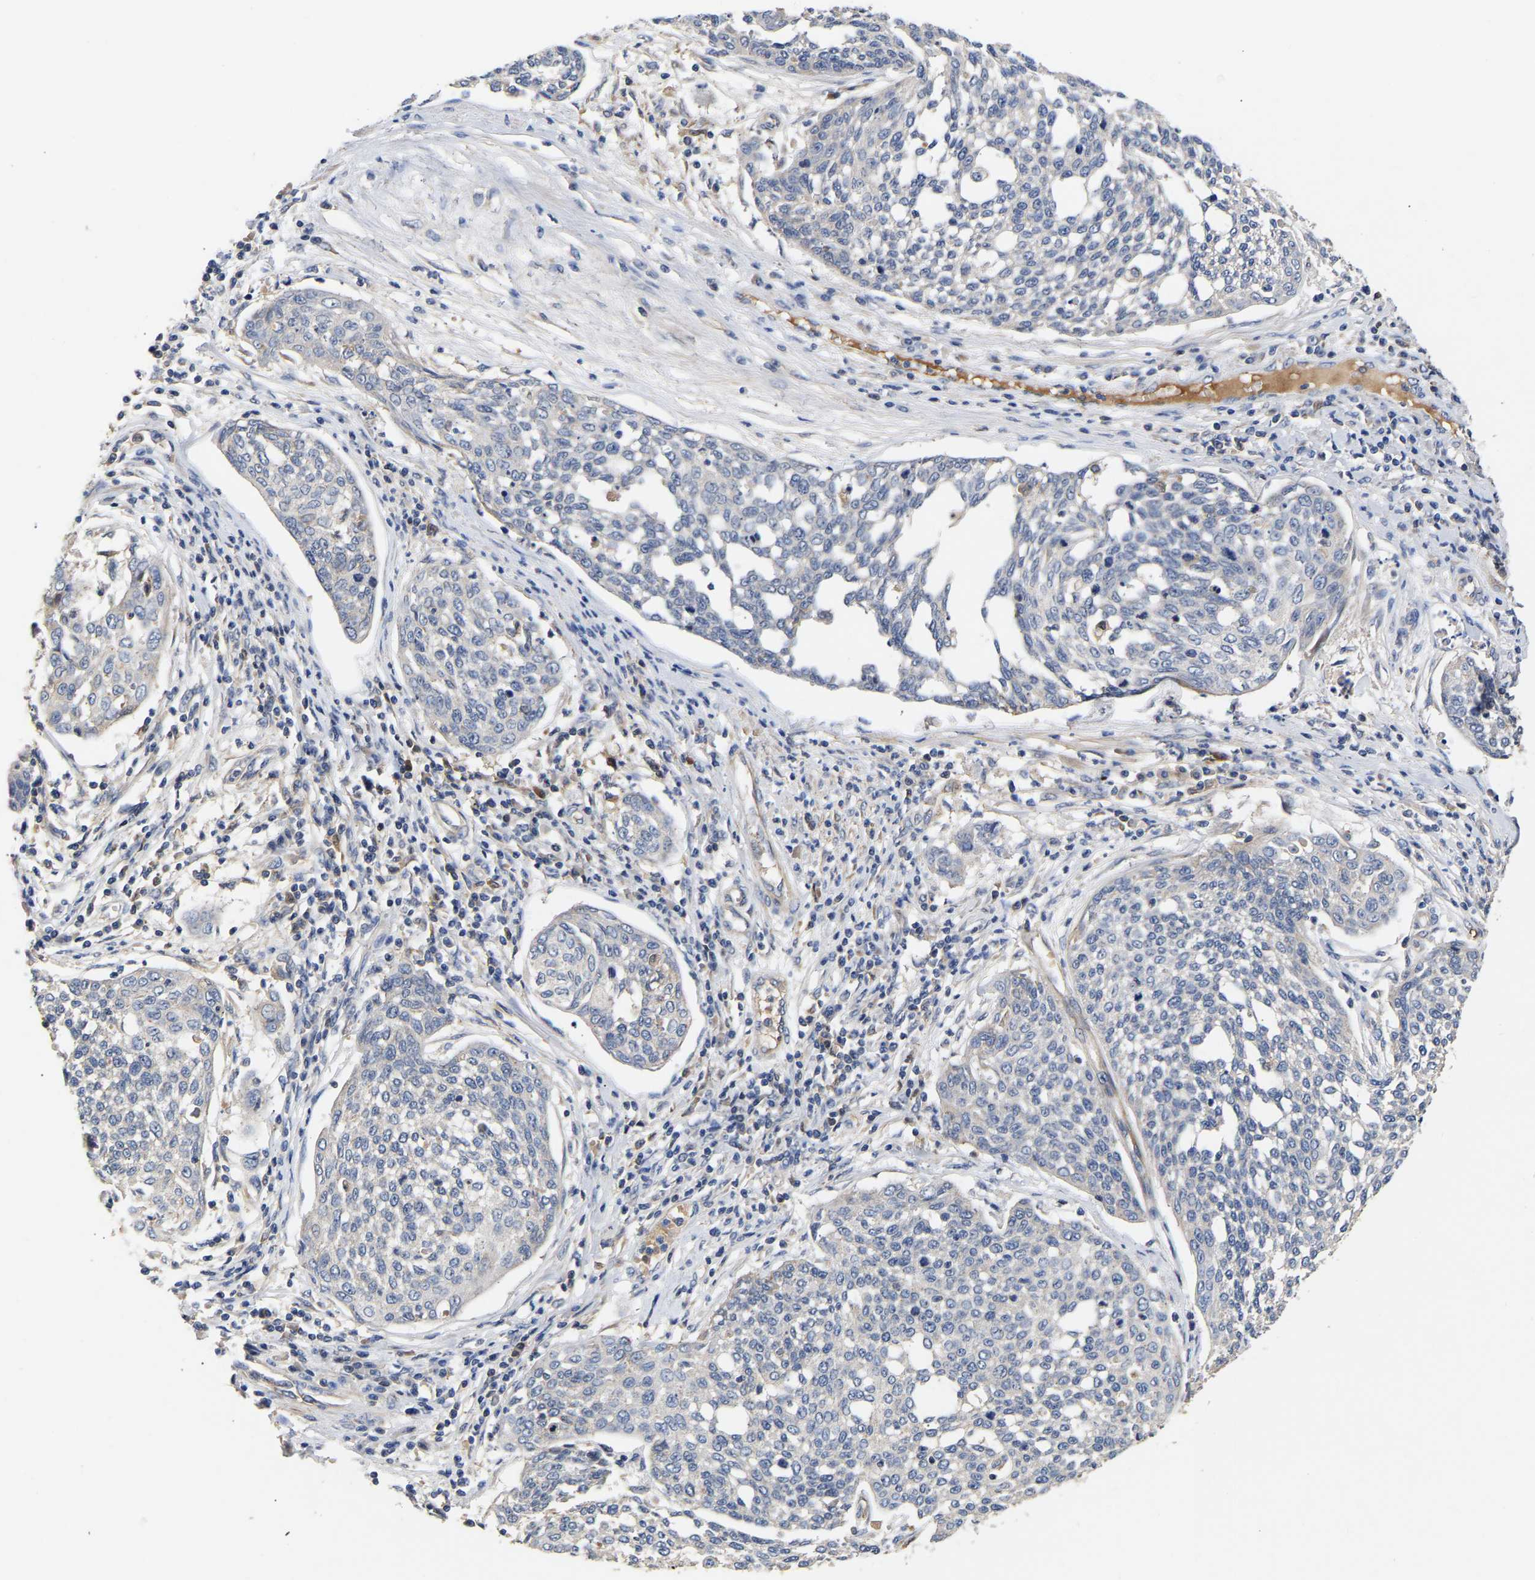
{"staining": {"intensity": "negative", "quantity": "none", "location": "none"}, "tissue": "cervical cancer", "cell_type": "Tumor cells", "image_type": "cancer", "snomed": [{"axis": "morphology", "description": "Squamous cell carcinoma, NOS"}, {"axis": "topography", "description": "Cervix"}], "caption": "Immunohistochemistry (IHC) of human squamous cell carcinoma (cervical) shows no staining in tumor cells.", "gene": "KASH5", "patient": {"sex": "female", "age": 34}}